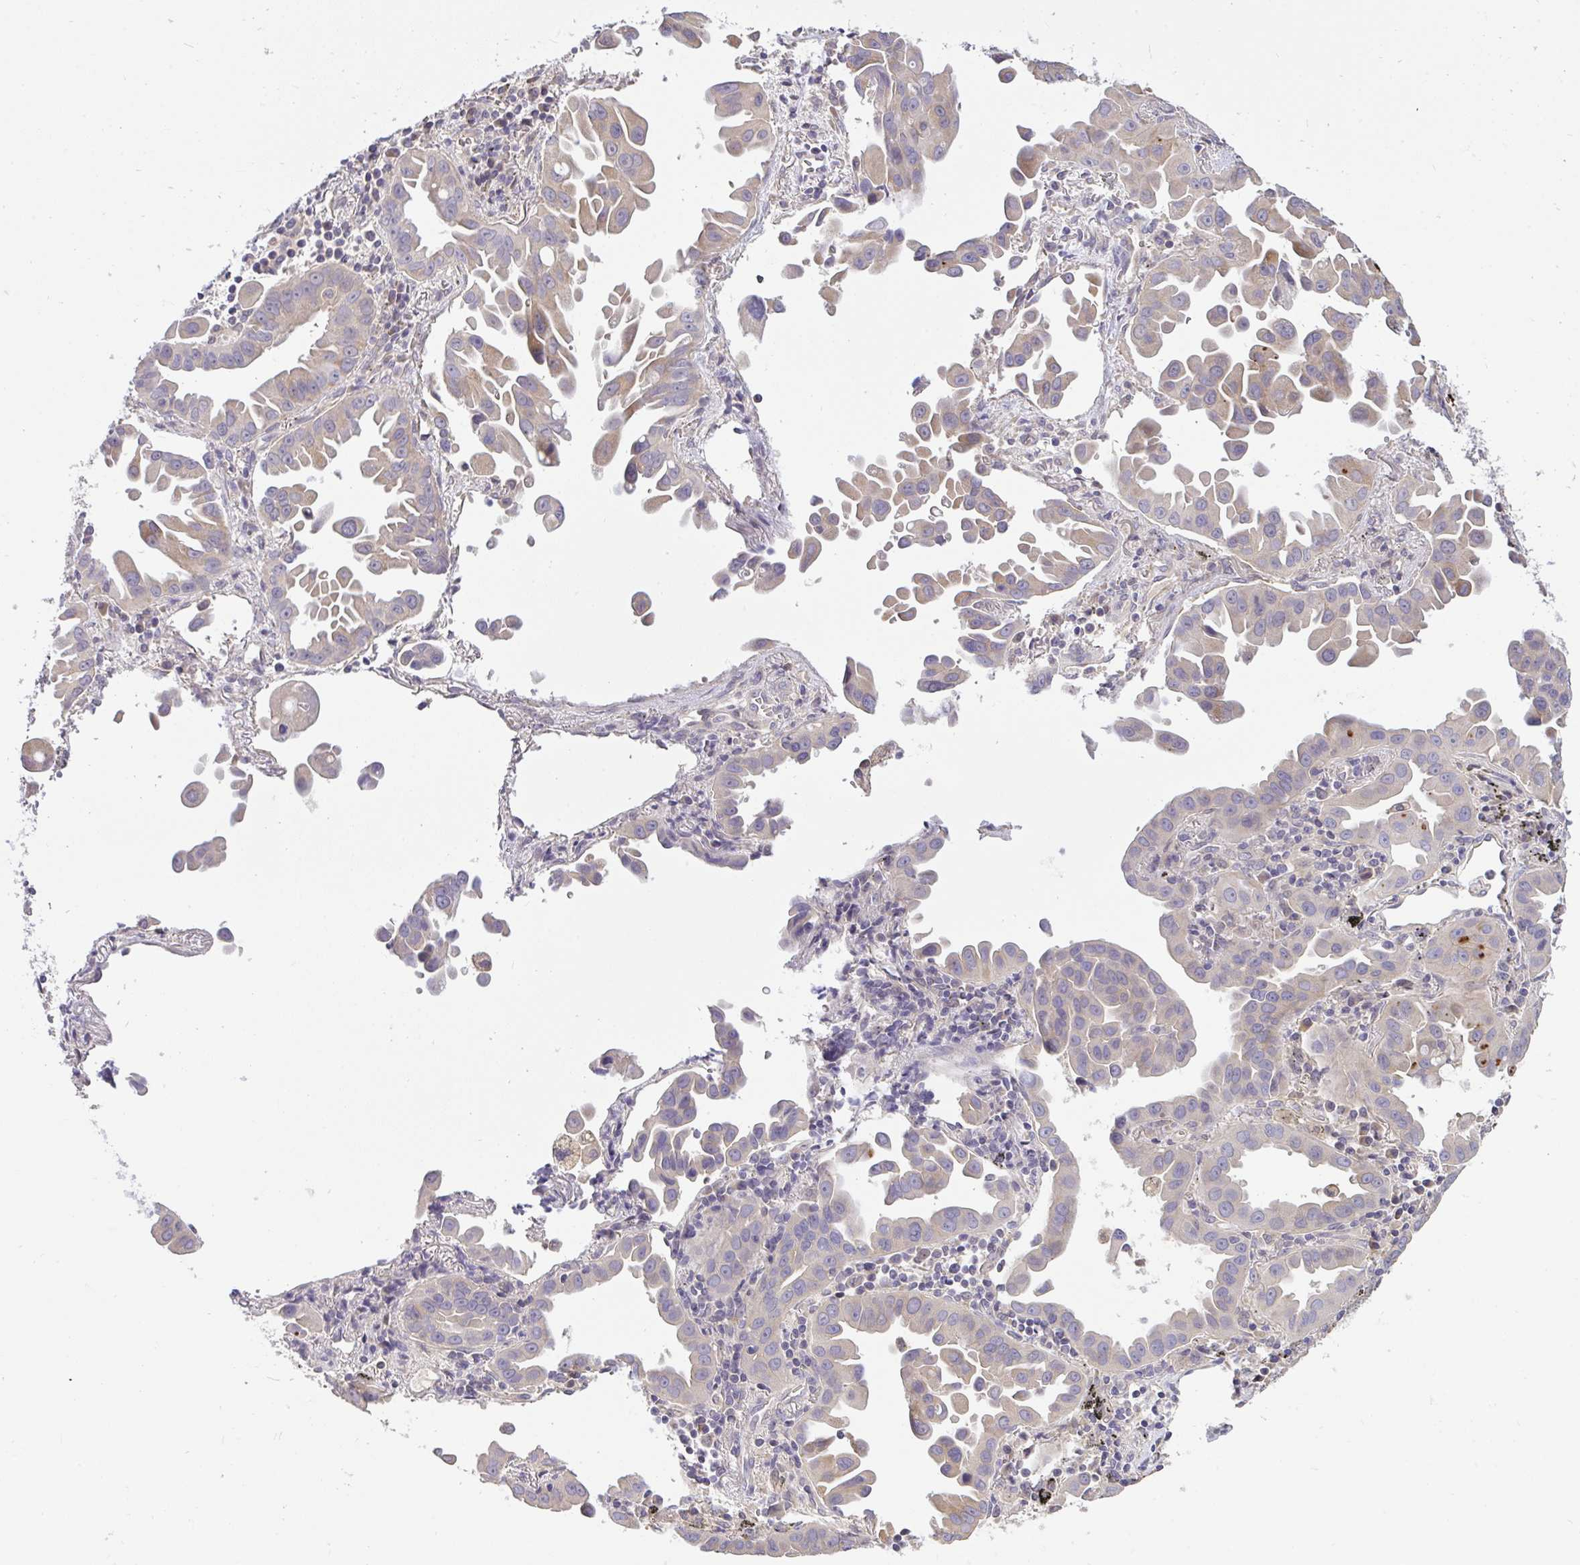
{"staining": {"intensity": "weak", "quantity": "25%-75%", "location": "cytoplasmic/membranous"}, "tissue": "lung cancer", "cell_type": "Tumor cells", "image_type": "cancer", "snomed": [{"axis": "morphology", "description": "Adenocarcinoma, NOS"}, {"axis": "topography", "description": "Lung"}], "caption": "Lung adenocarcinoma was stained to show a protein in brown. There is low levels of weak cytoplasmic/membranous positivity in approximately 25%-75% of tumor cells. (Brightfield microscopy of DAB IHC at high magnification).", "gene": "C19orf54", "patient": {"sex": "male", "age": 68}}